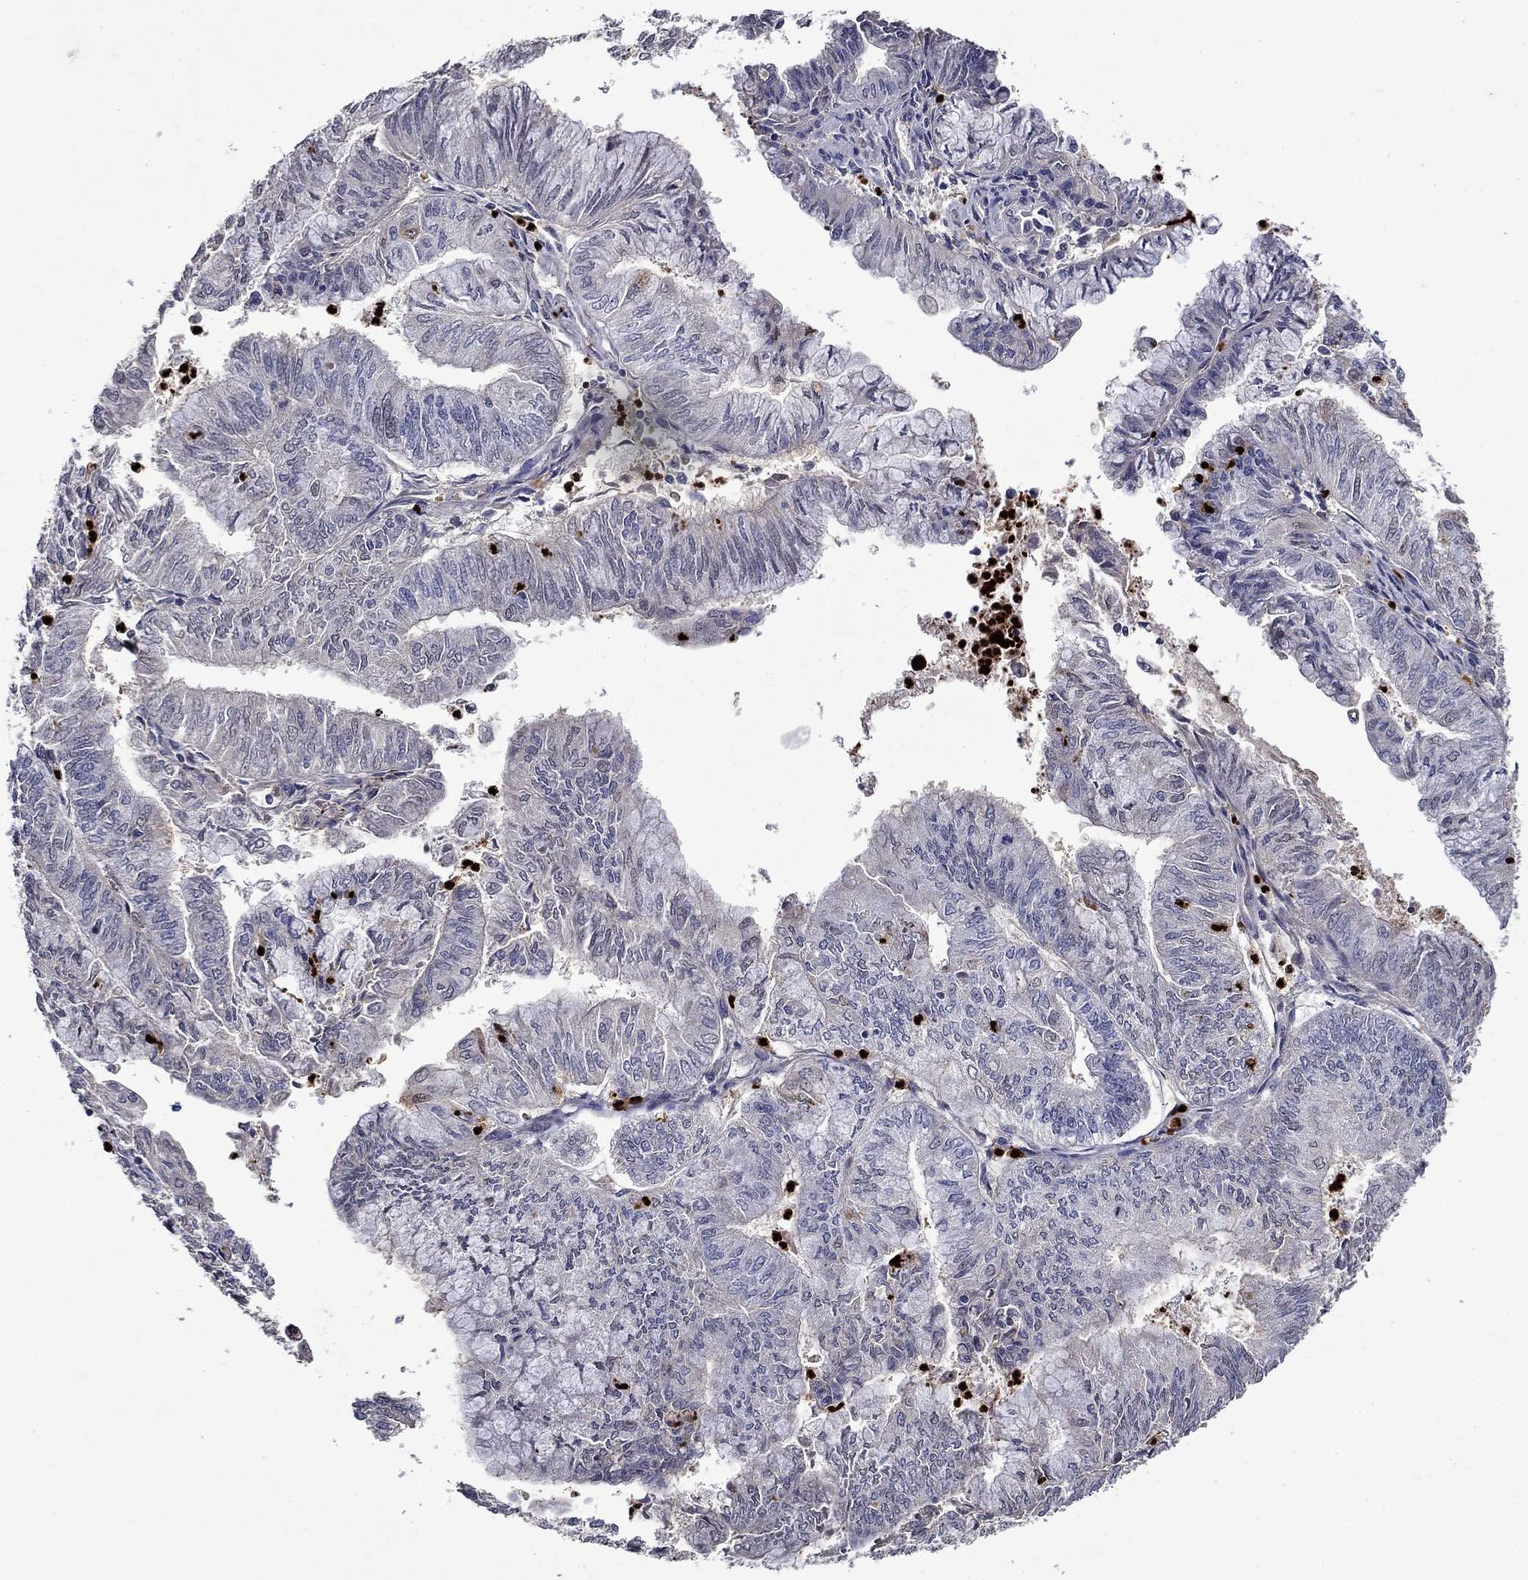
{"staining": {"intensity": "negative", "quantity": "none", "location": "none"}, "tissue": "endometrial cancer", "cell_type": "Tumor cells", "image_type": "cancer", "snomed": [{"axis": "morphology", "description": "Adenocarcinoma, NOS"}, {"axis": "topography", "description": "Endometrium"}], "caption": "An immunohistochemistry (IHC) photomicrograph of adenocarcinoma (endometrial) is shown. There is no staining in tumor cells of adenocarcinoma (endometrial). (Brightfield microscopy of DAB (3,3'-diaminobenzidine) IHC at high magnification).", "gene": "SATB1", "patient": {"sex": "female", "age": 59}}